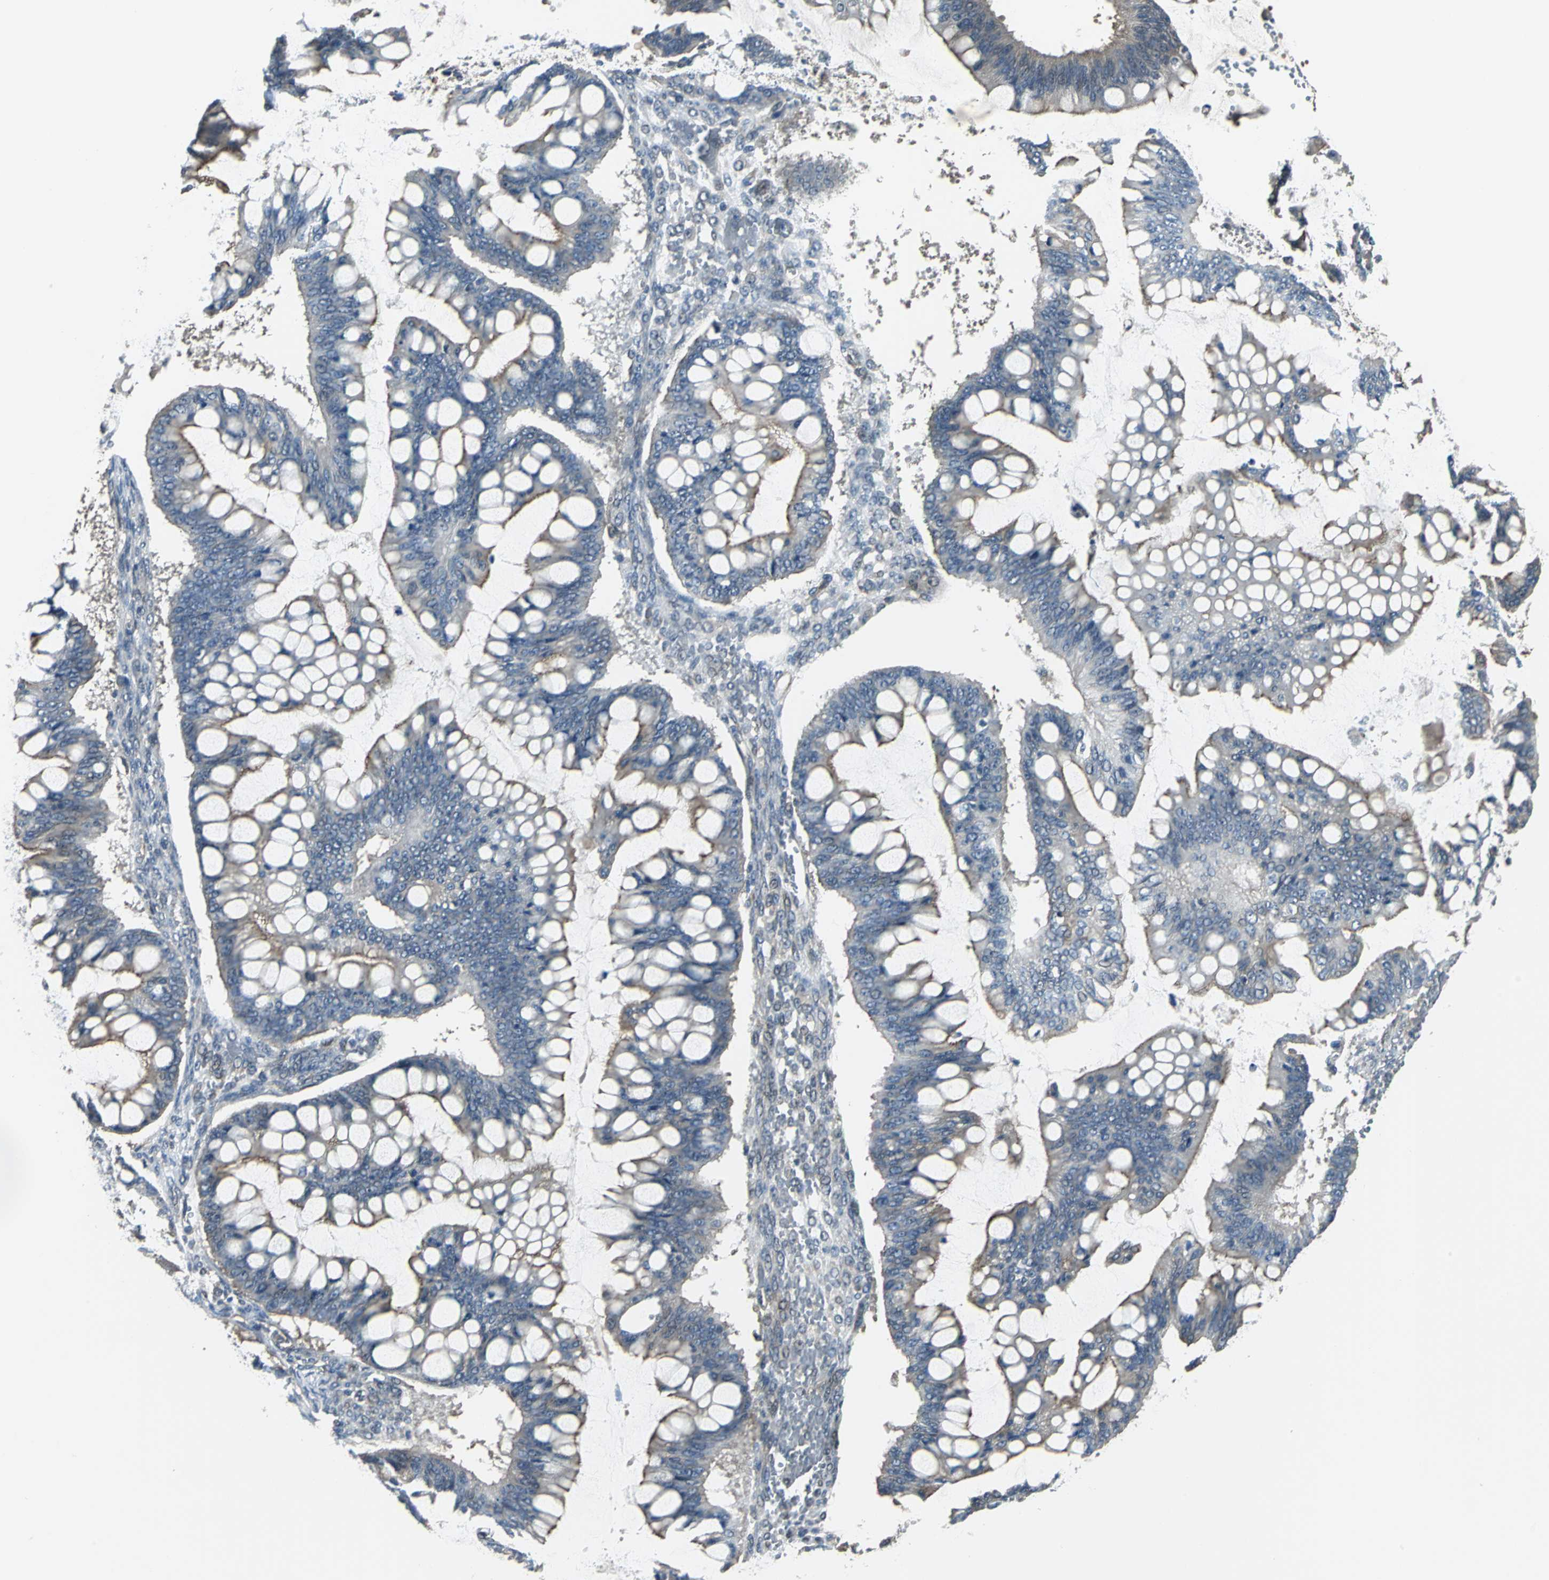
{"staining": {"intensity": "moderate", "quantity": "25%-75%", "location": "cytoplasmic/membranous"}, "tissue": "ovarian cancer", "cell_type": "Tumor cells", "image_type": "cancer", "snomed": [{"axis": "morphology", "description": "Cystadenocarcinoma, mucinous, NOS"}, {"axis": "topography", "description": "Ovary"}], "caption": "IHC (DAB) staining of human ovarian cancer shows moderate cytoplasmic/membranous protein staining in about 25%-75% of tumor cells. The protein is shown in brown color, while the nuclei are stained blue.", "gene": "PFDN1", "patient": {"sex": "female", "age": 73}}